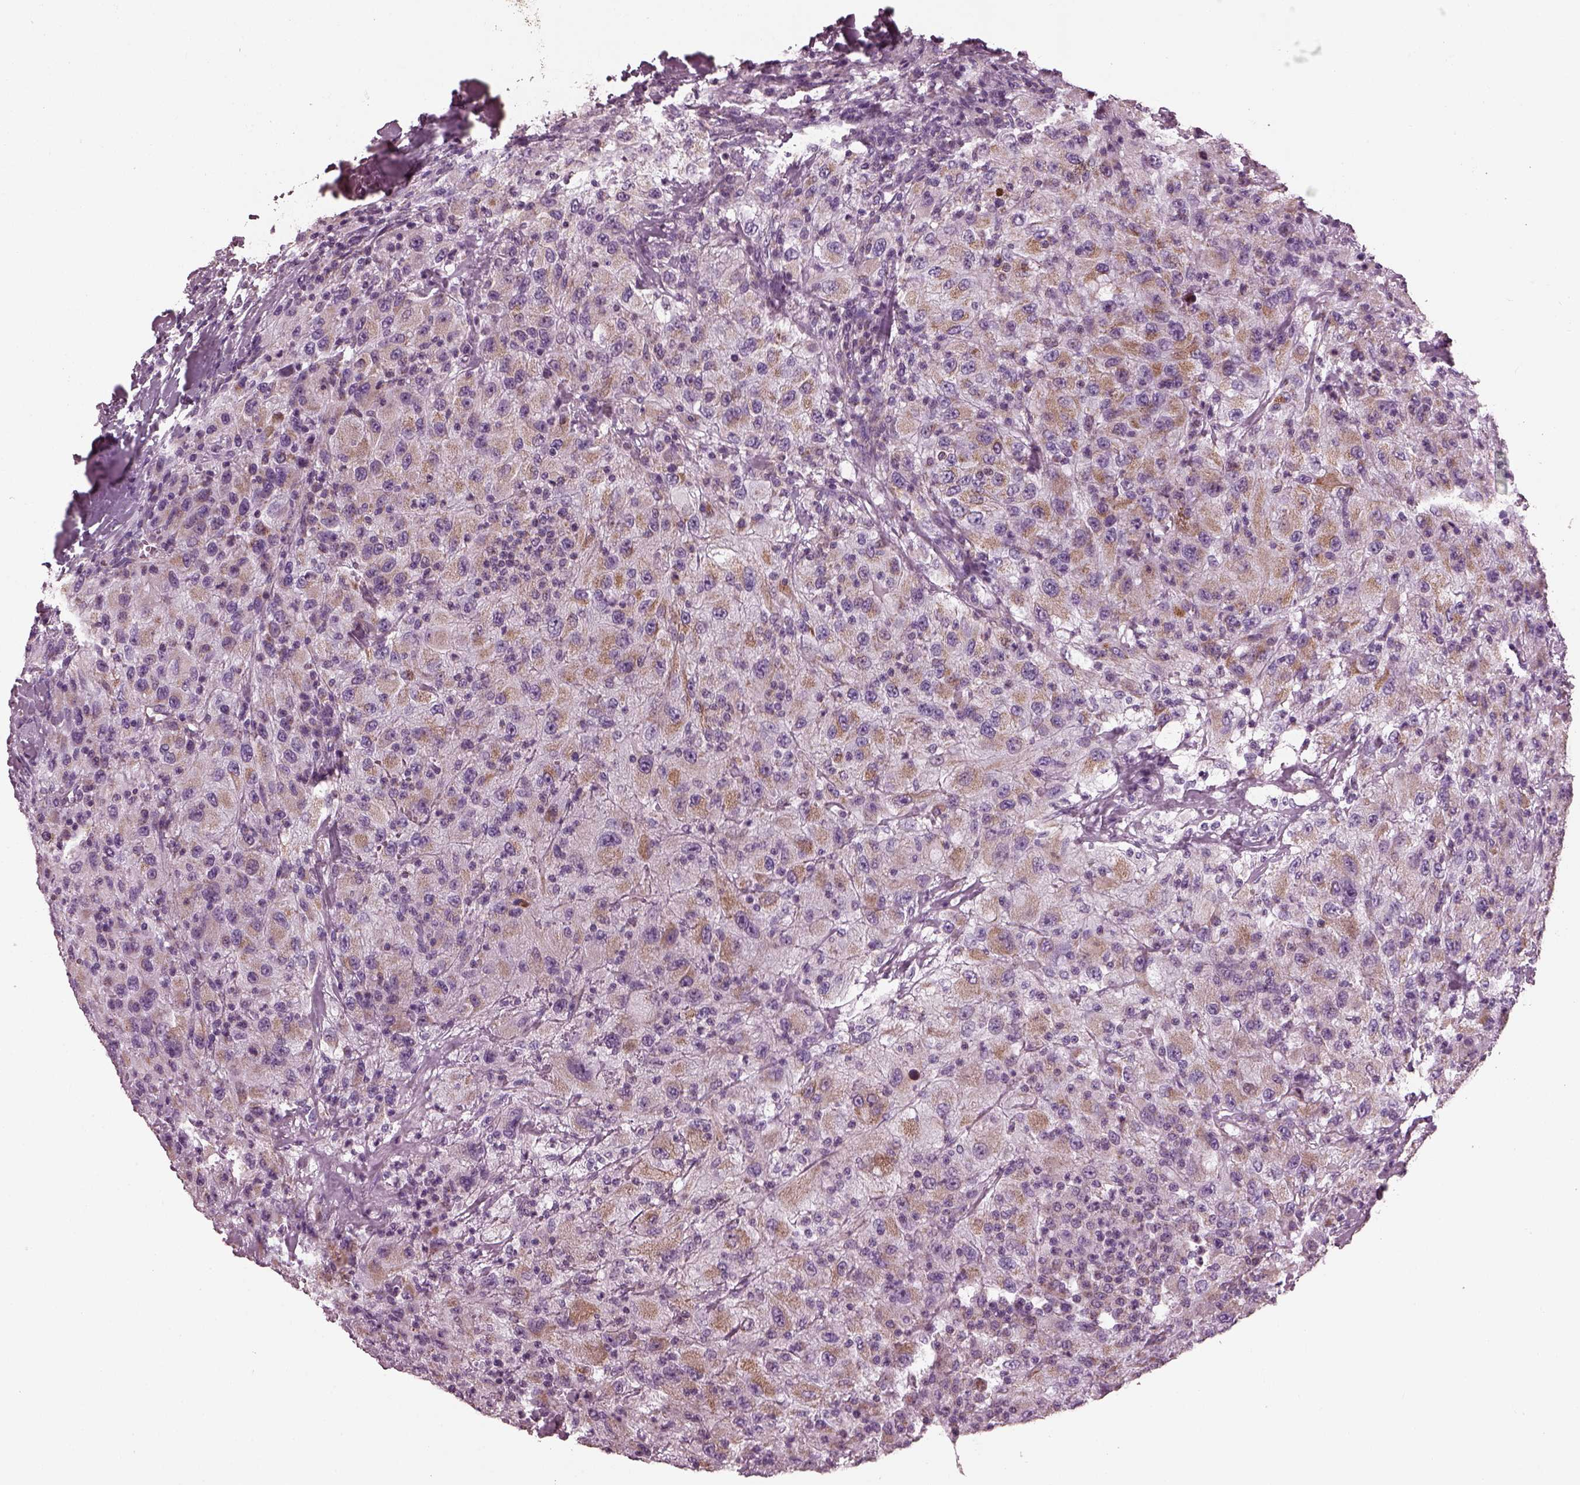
{"staining": {"intensity": "moderate", "quantity": ">75%", "location": "cytoplasmic/membranous"}, "tissue": "renal cancer", "cell_type": "Tumor cells", "image_type": "cancer", "snomed": [{"axis": "morphology", "description": "Adenocarcinoma, NOS"}, {"axis": "topography", "description": "Kidney"}], "caption": "This histopathology image reveals renal cancer stained with immunohistochemistry (IHC) to label a protein in brown. The cytoplasmic/membranous of tumor cells show moderate positivity for the protein. Nuclei are counter-stained blue.", "gene": "ATP5MF", "patient": {"sex": "female", "age": 67}}